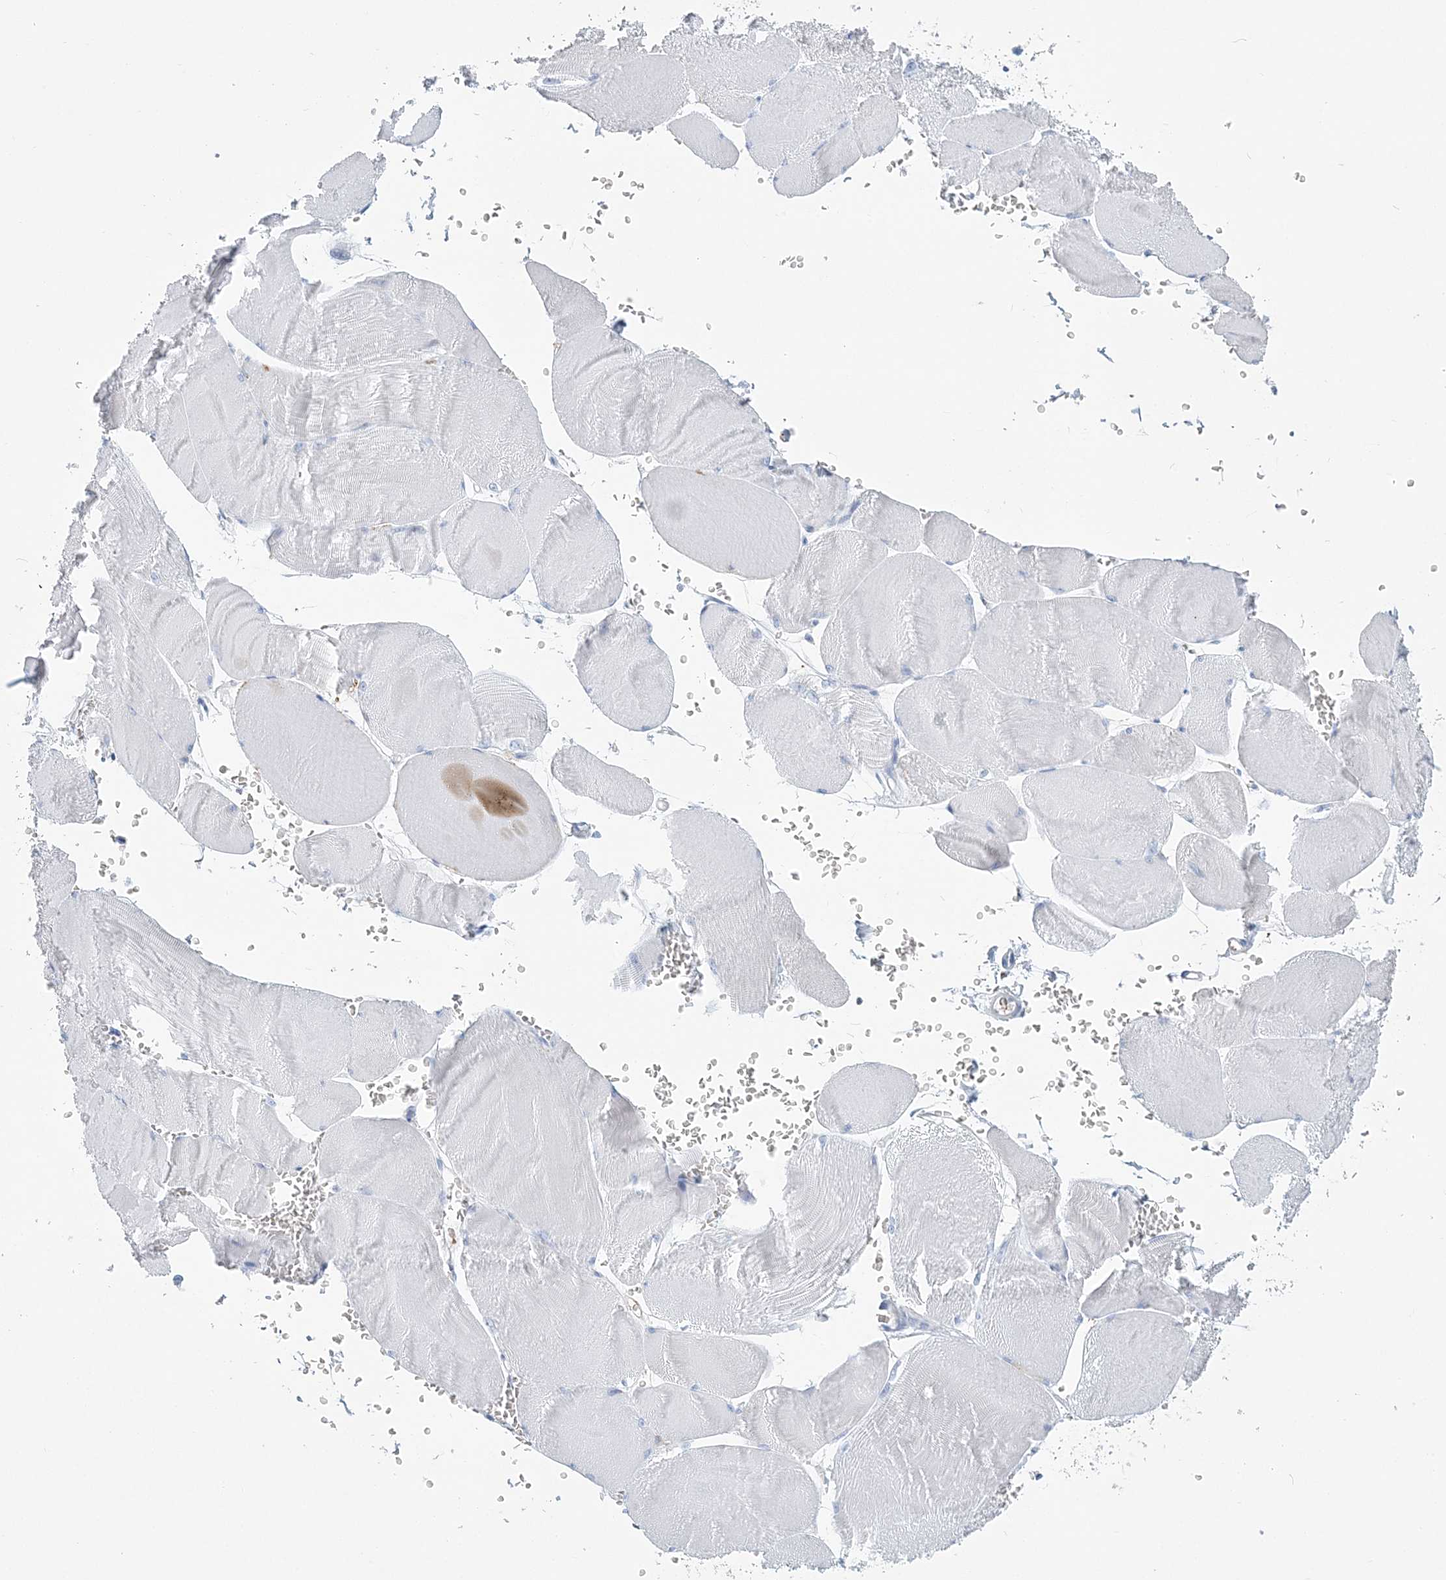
{"staining": {"intensity": "negative", "quantity": "none", "location": "none"}, "tissue": "skeletal muscle", "cell_type": "Myocytes", "image_type": "normal", "snomed": [{"axis": "morphology", "description": "Normal tissue, NOS"}, {"axis": "morphology", "description": "Basal cell carcinoma"}, {"axis": "topography", "description": "Skeletal muscle"}], "caption": "Human skeletal muscle stained for a protein using IHC reveals no expression in myocytes.", "gene": "NKX6", "patient": {"sex": "female", "age": 64}}